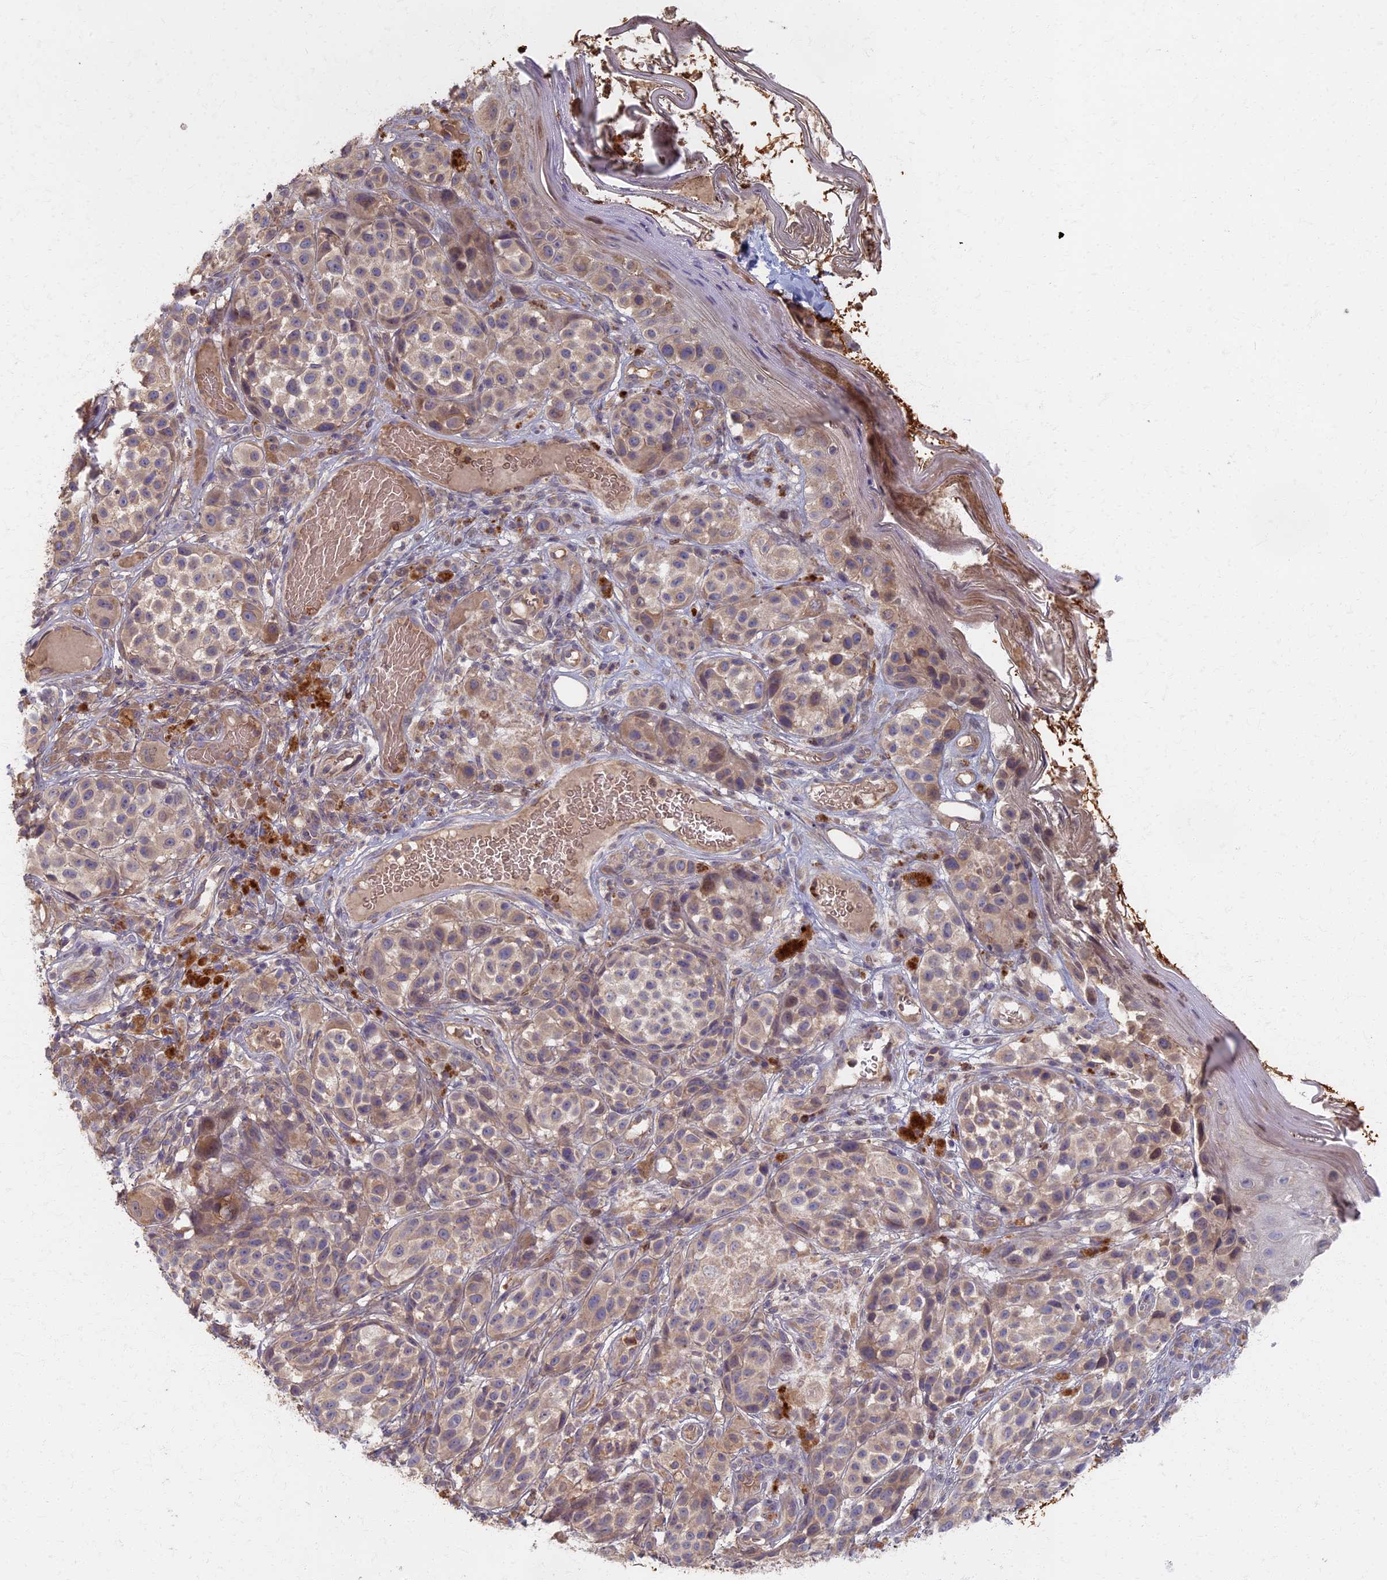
{"staining": {"intensity": "weak", "quantity": "<25%", "location": "cytoplasmic/membranous"}, "tissue": "melanoma", "cell_type": "Tumor cells", "image_type": "cancer", "snomed": [{"axis": "morphology", "description": "Malignant melanoma, NOS"}, {"axis": "topography", "description": "Skin"}], "caption": "Immunohistochemical staining of malignant melanoma reveals no significant positivity in tumor cells.", "gene": "AP4E1", "patient": {"sex": "male", "age": 38}}